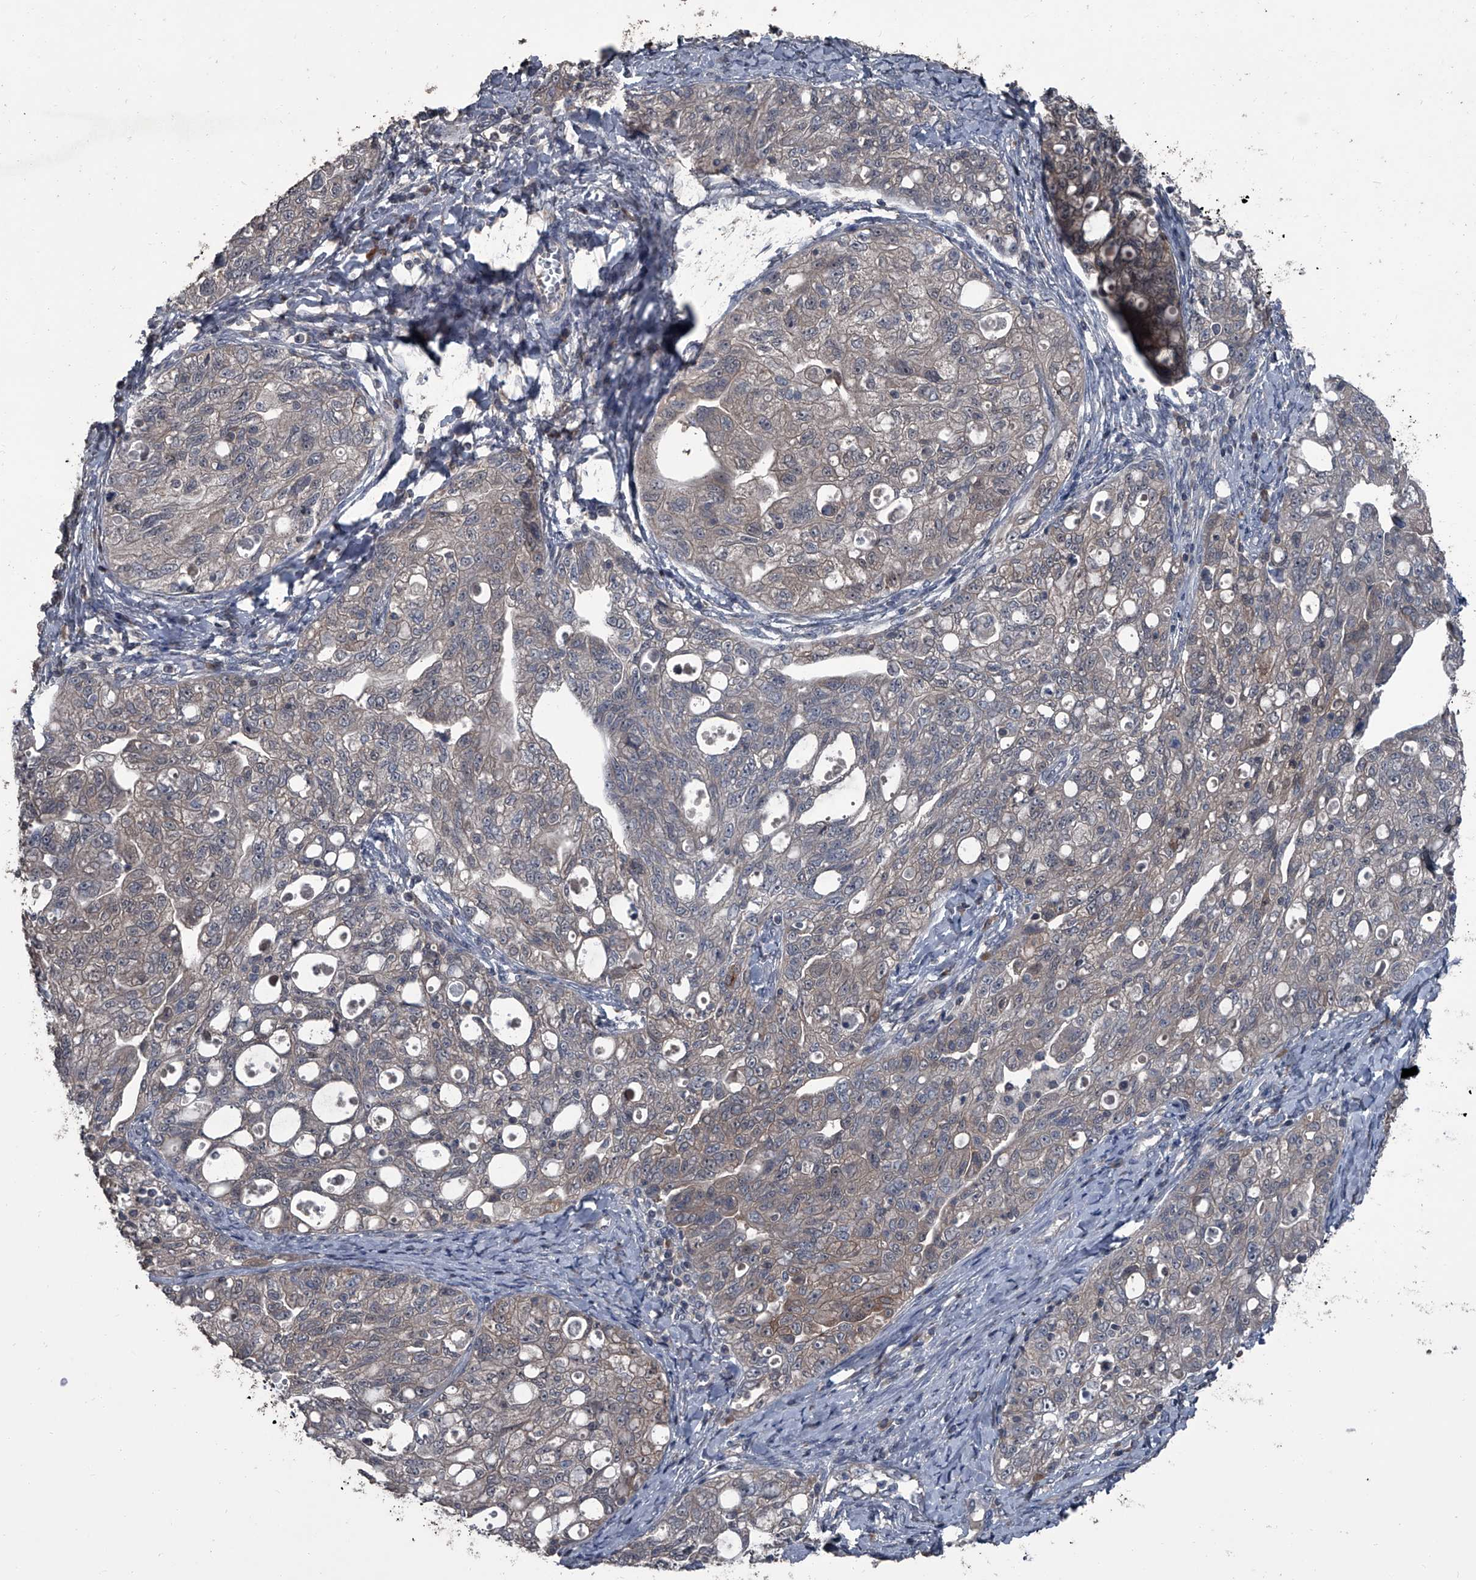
{"staining": {"intensity": "weak", "quantity": "<25%", "location": "cytoplasmic/membranous"}, "tissue": "ovarian cancer", "cell_type": "Tumor cells", "image_type": "cancer", "snomed": [{"axis": "morphology", "description": "Carcinoma, NOS"}, {"axis": "morphology", "description": "Cystadenocarcinoma, serous, NOS"}, {"axis": "topography", "description": "Ovary"}], "caption": "Tumor cells are negative for brown protein staining in ovarian cancer (serous cystadenocarcinoma). The staining was performed using DAB (3,3'-diaminobenzidine) to visualize the protein expression in brown, while the nuclei were stained in blue with hematoxylin (Magnification: 20x).", "gene": "OARD1", "patient": {"sex": "female", "age": 69}}